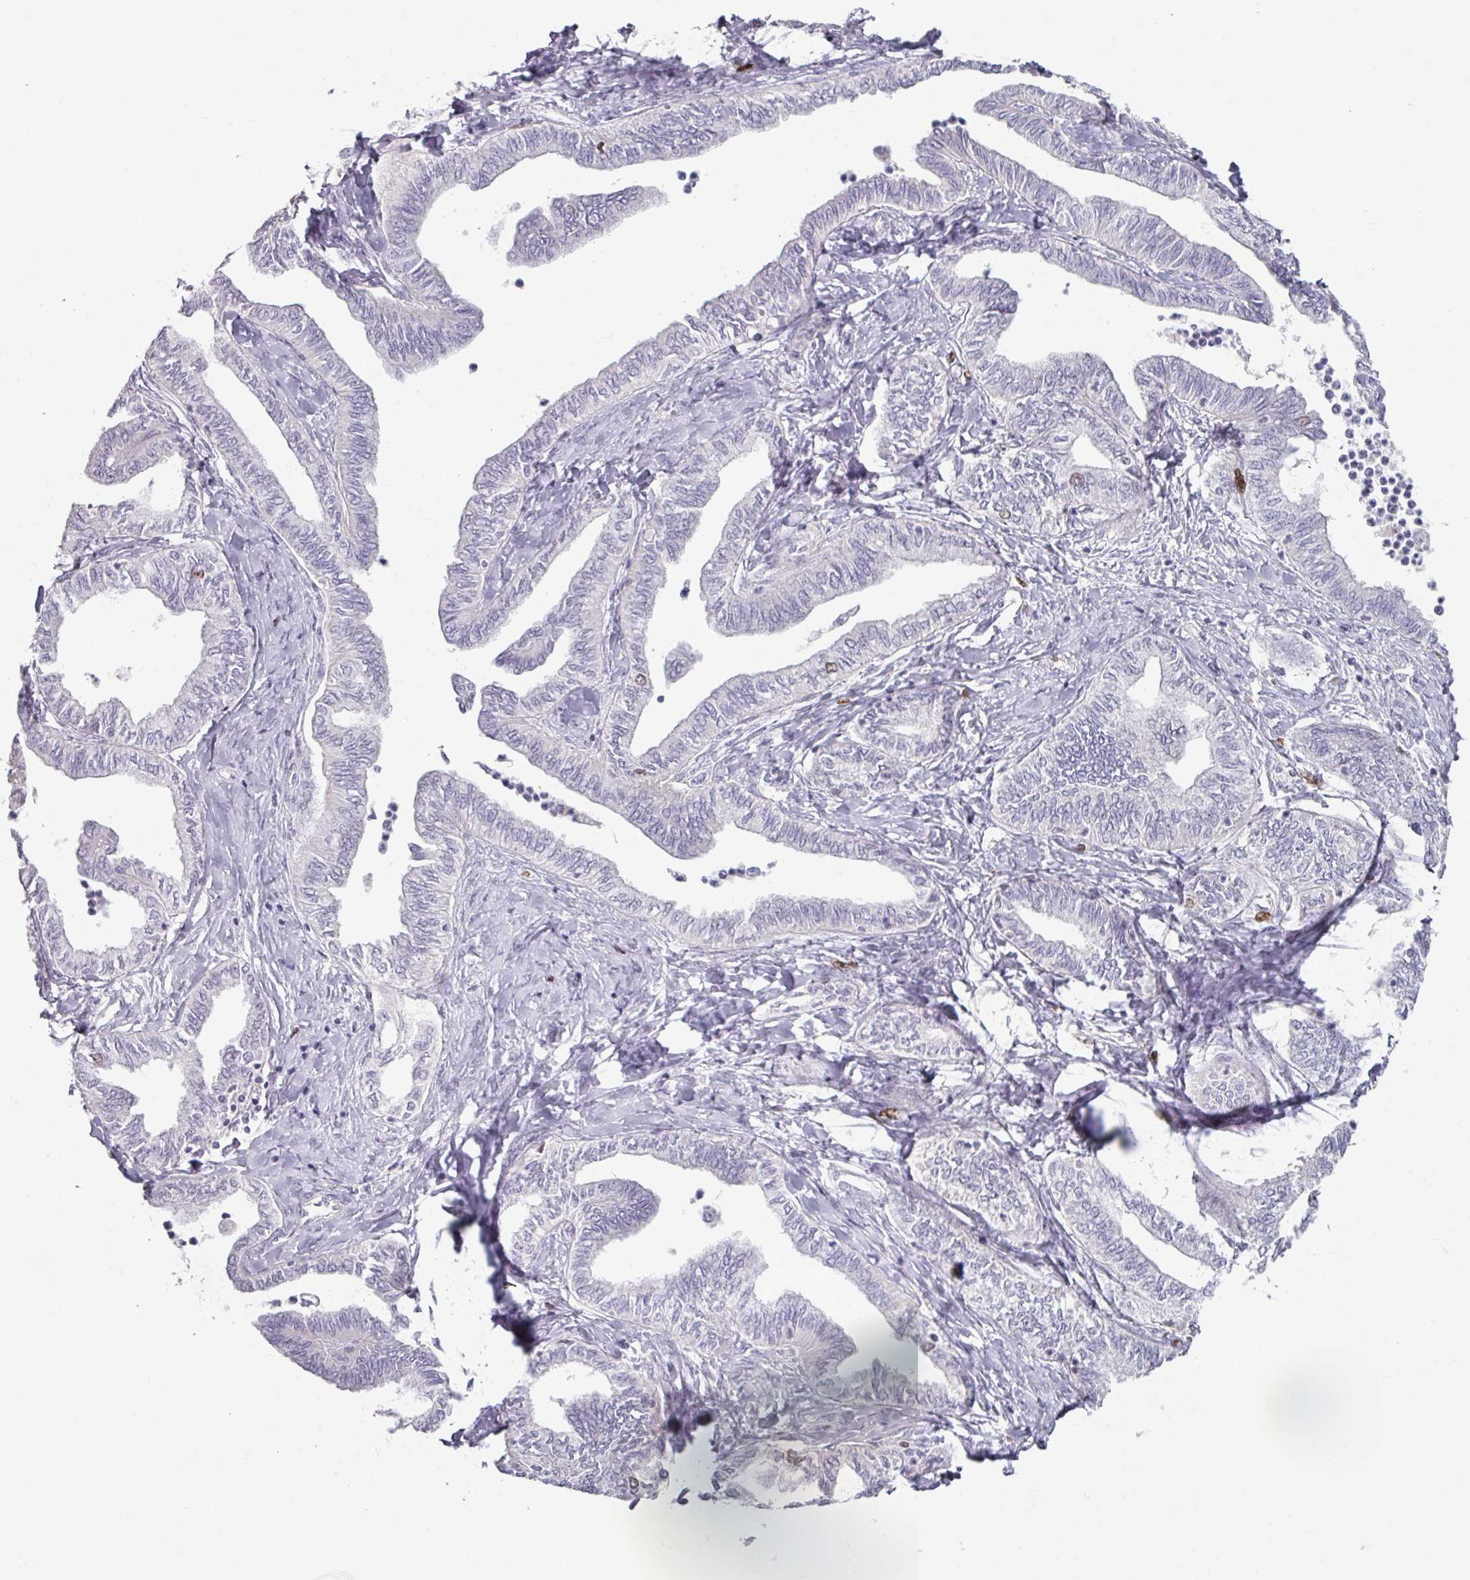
{"staining": {"intensity": "negative", "quantity": "none", "location": "none"}, "tissue": "ovarian cancer", "cell_type": "Tumor cells", "image_type": "cancer", "snomed": [{"axis": "morphology", "description": "Carcinoma, endometroid"}, {"axis": "topography", "description": "Ovary"}], "caption": "An image of endometroid carcinoma (ovarian) stained for a protein displays no brown staining in tumor cells.", "gene": "ATAD2", "patient": {"sex": "female", "age": 70}}